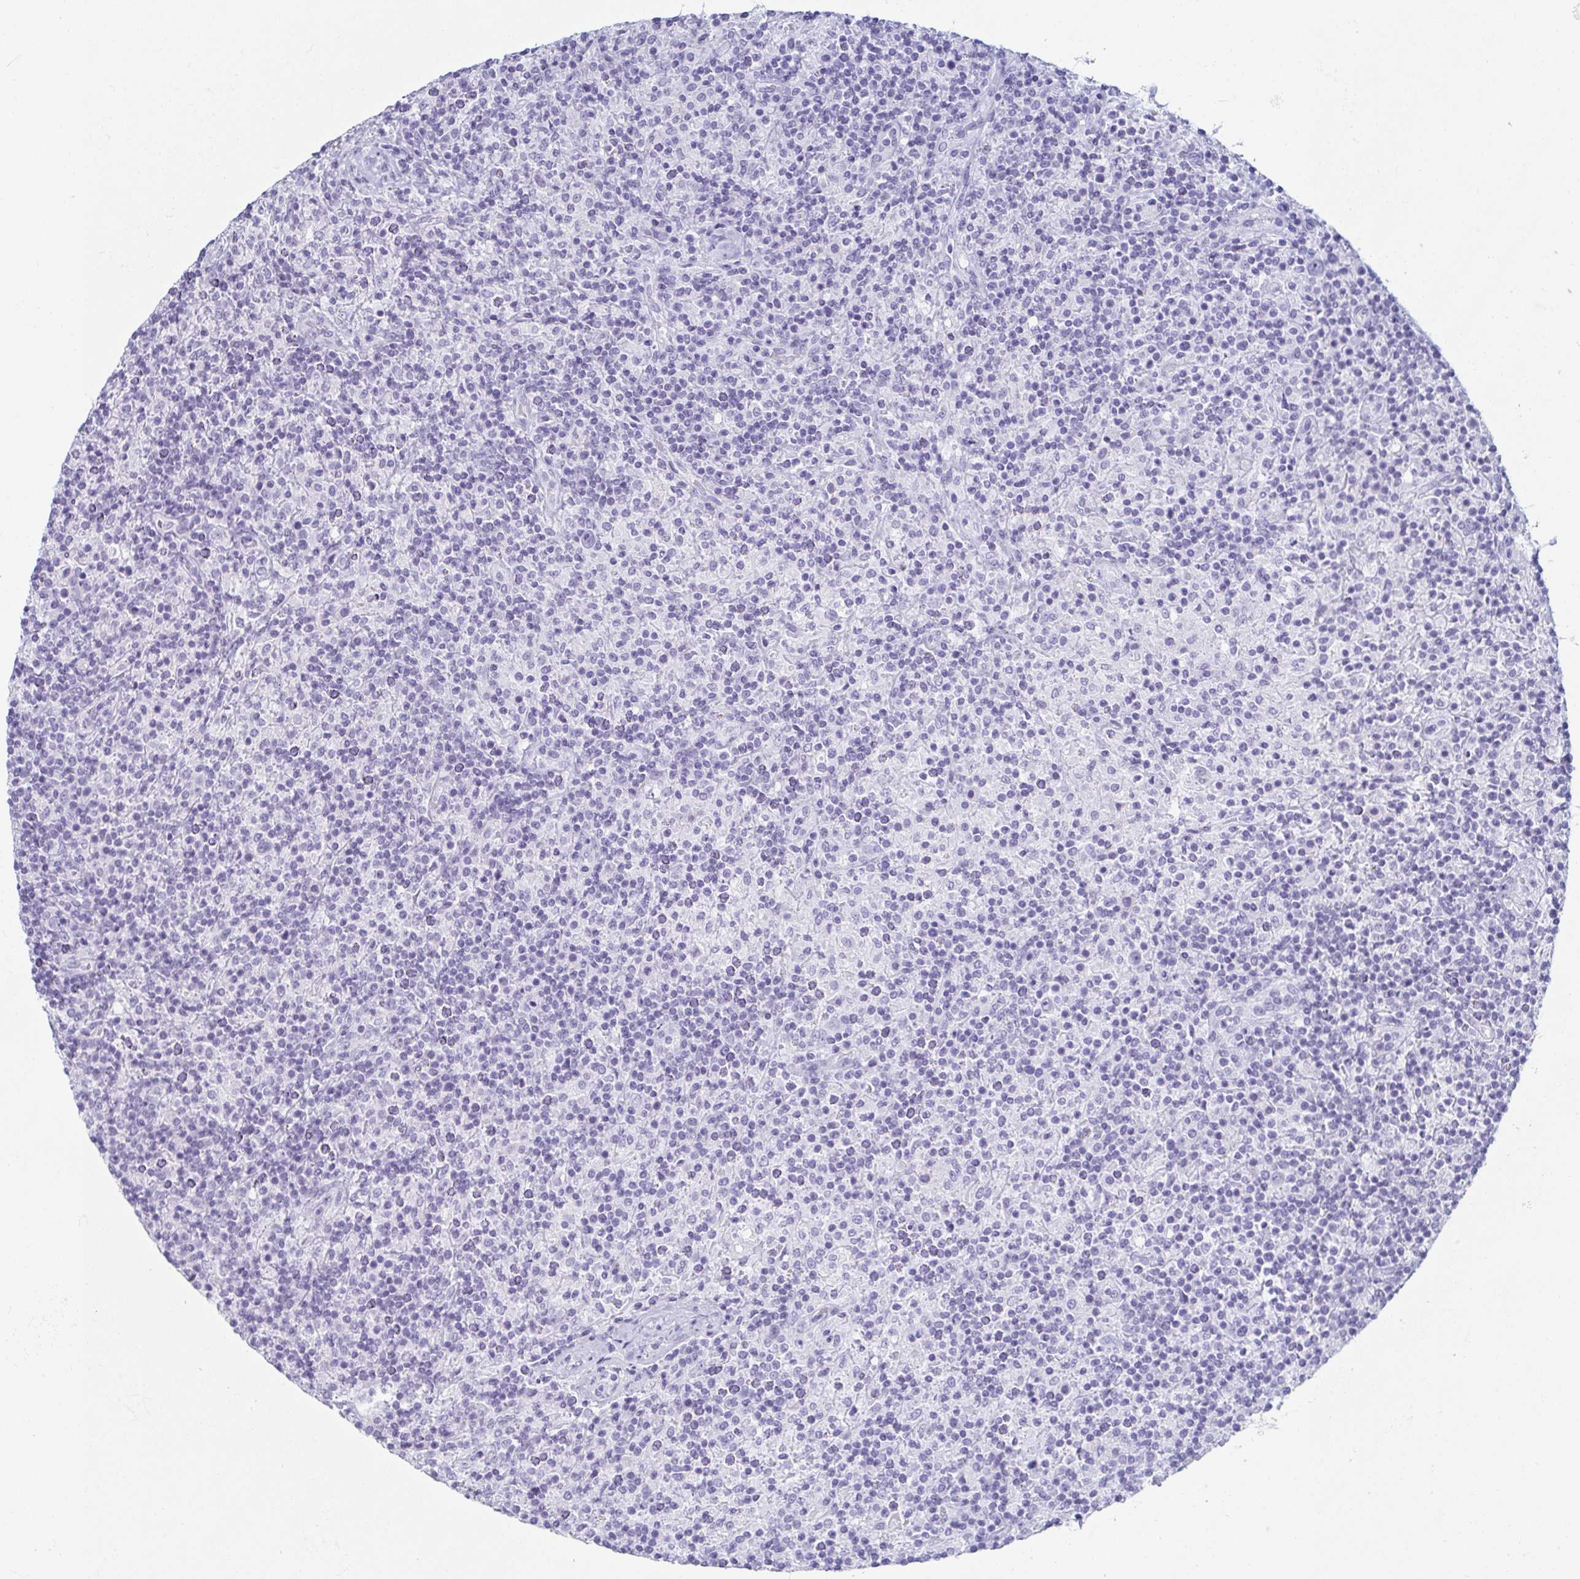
{"staining": {"intensity": "negative", "quantity": "none", "location": "none"}, "tissue": "lymphoma", "cell_type": "Tumor cells", "image_type": "cancer", "snomed": [{"axis": "morphology", "description": "Hodgkin's disease, NOS"}, {"axis": "topography", "description": "Lymph node"}], "caption": "IHC of human Hodgkin's disease exhibits no positivity in tumor cells. (Stains: DAB immunohistochemistry with hematoxylin counter stain, Microscopy: brightfield microscopy at high magnification).", "gene": "ZG16B", "patient": {"sex": "male", "age": 70}}